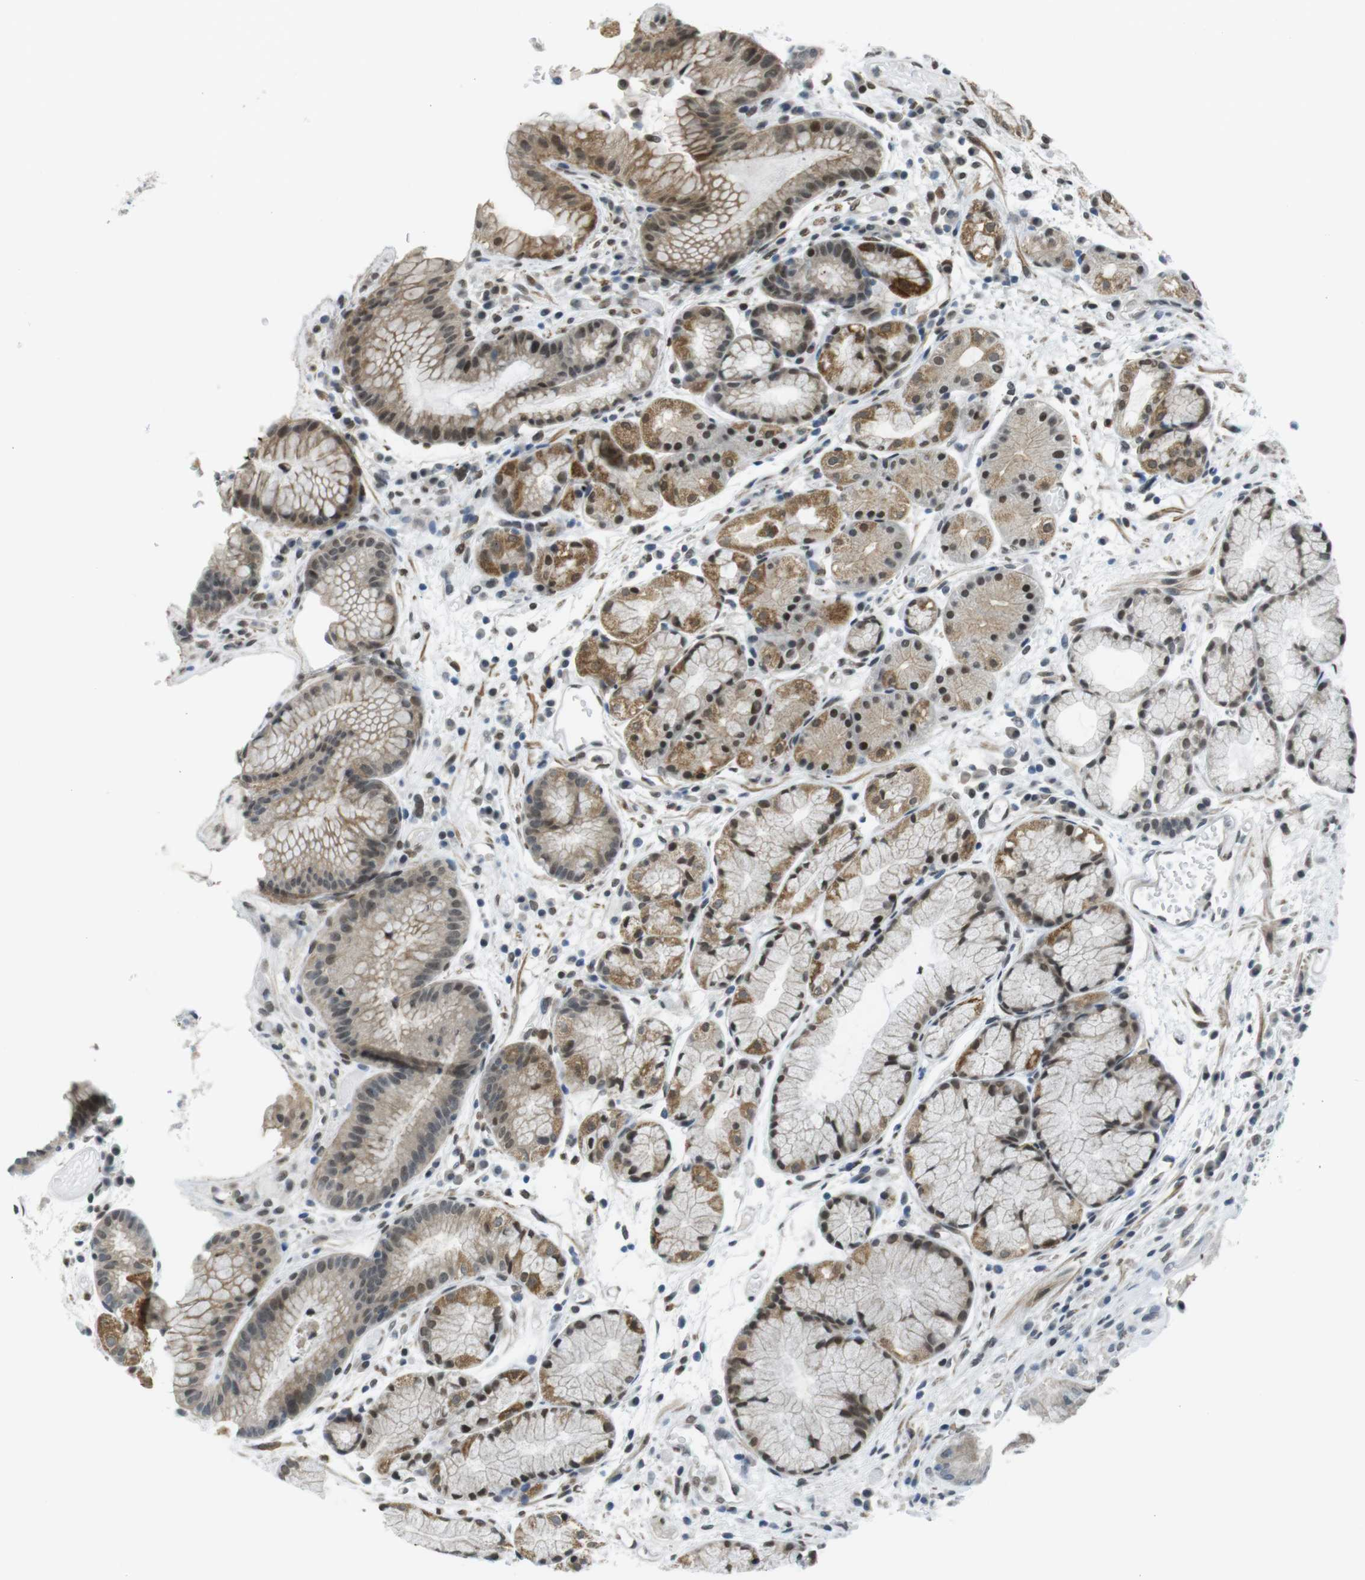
{"staining": {"intensity": "moderate", "quantity": "25%-75%", "location": "cytoplasmic/membranous,nuclear"}, "tissue": "stomach", "cell_type": "Glandular cells", "image_type": "normal", "snomed": [{"axis": "morphology", "description": "Normal tissue, NOS"}, {"axis": "topography", "description": "Stomach, upper"}], "caption": "The image demonstrates staining of normal stomach, revealing moderate cytoplasmic/membranous,nuclear protein positivity (brown color) within glandular cells.", "gene": "USP7", "patient": {"sex": "male", "age": 72}}